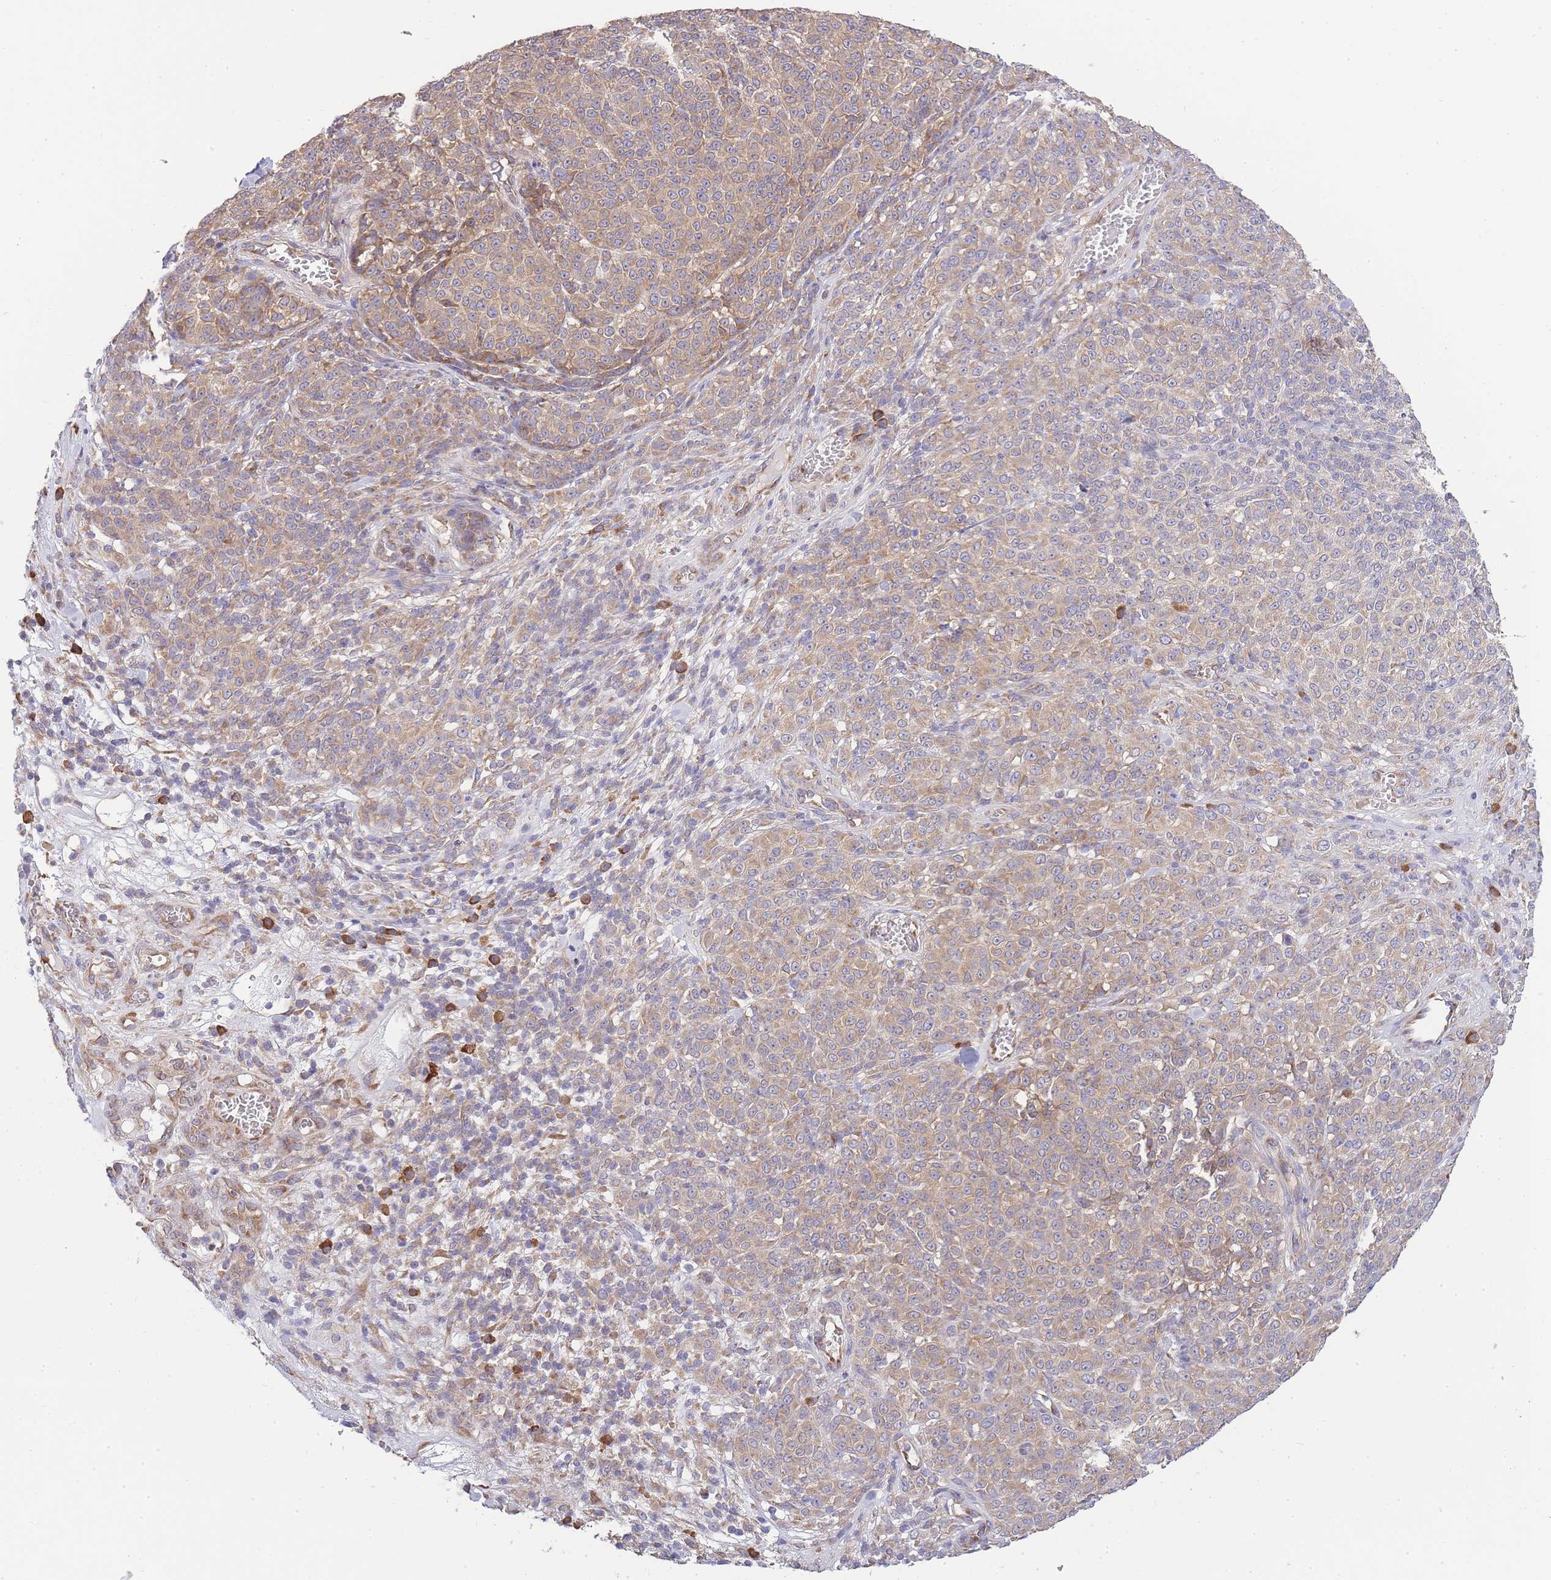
{"staining": {"intensity": "moderate", "quantity": ">75%", "location": "cytoplasmic/membranous"}, "tissue": "melanoma", "cell_type": "Tumor cells", "image_type": "cancer", "snomed": [{"axis": "morphology", "description": "Normal tissue, NOS"}, {"axis": "morphology", "description": "Malignant melanoma, NOS"}, {"axis": "topography", "description": "Skin"}], "caption": "The image shows staining of malignant melanoma, revealing moderate cytoplasmic/membranous protein staining (brown color) within tumor cells.", "gene": "BEX1", "patient": {"sex": "female", "age": 34}}